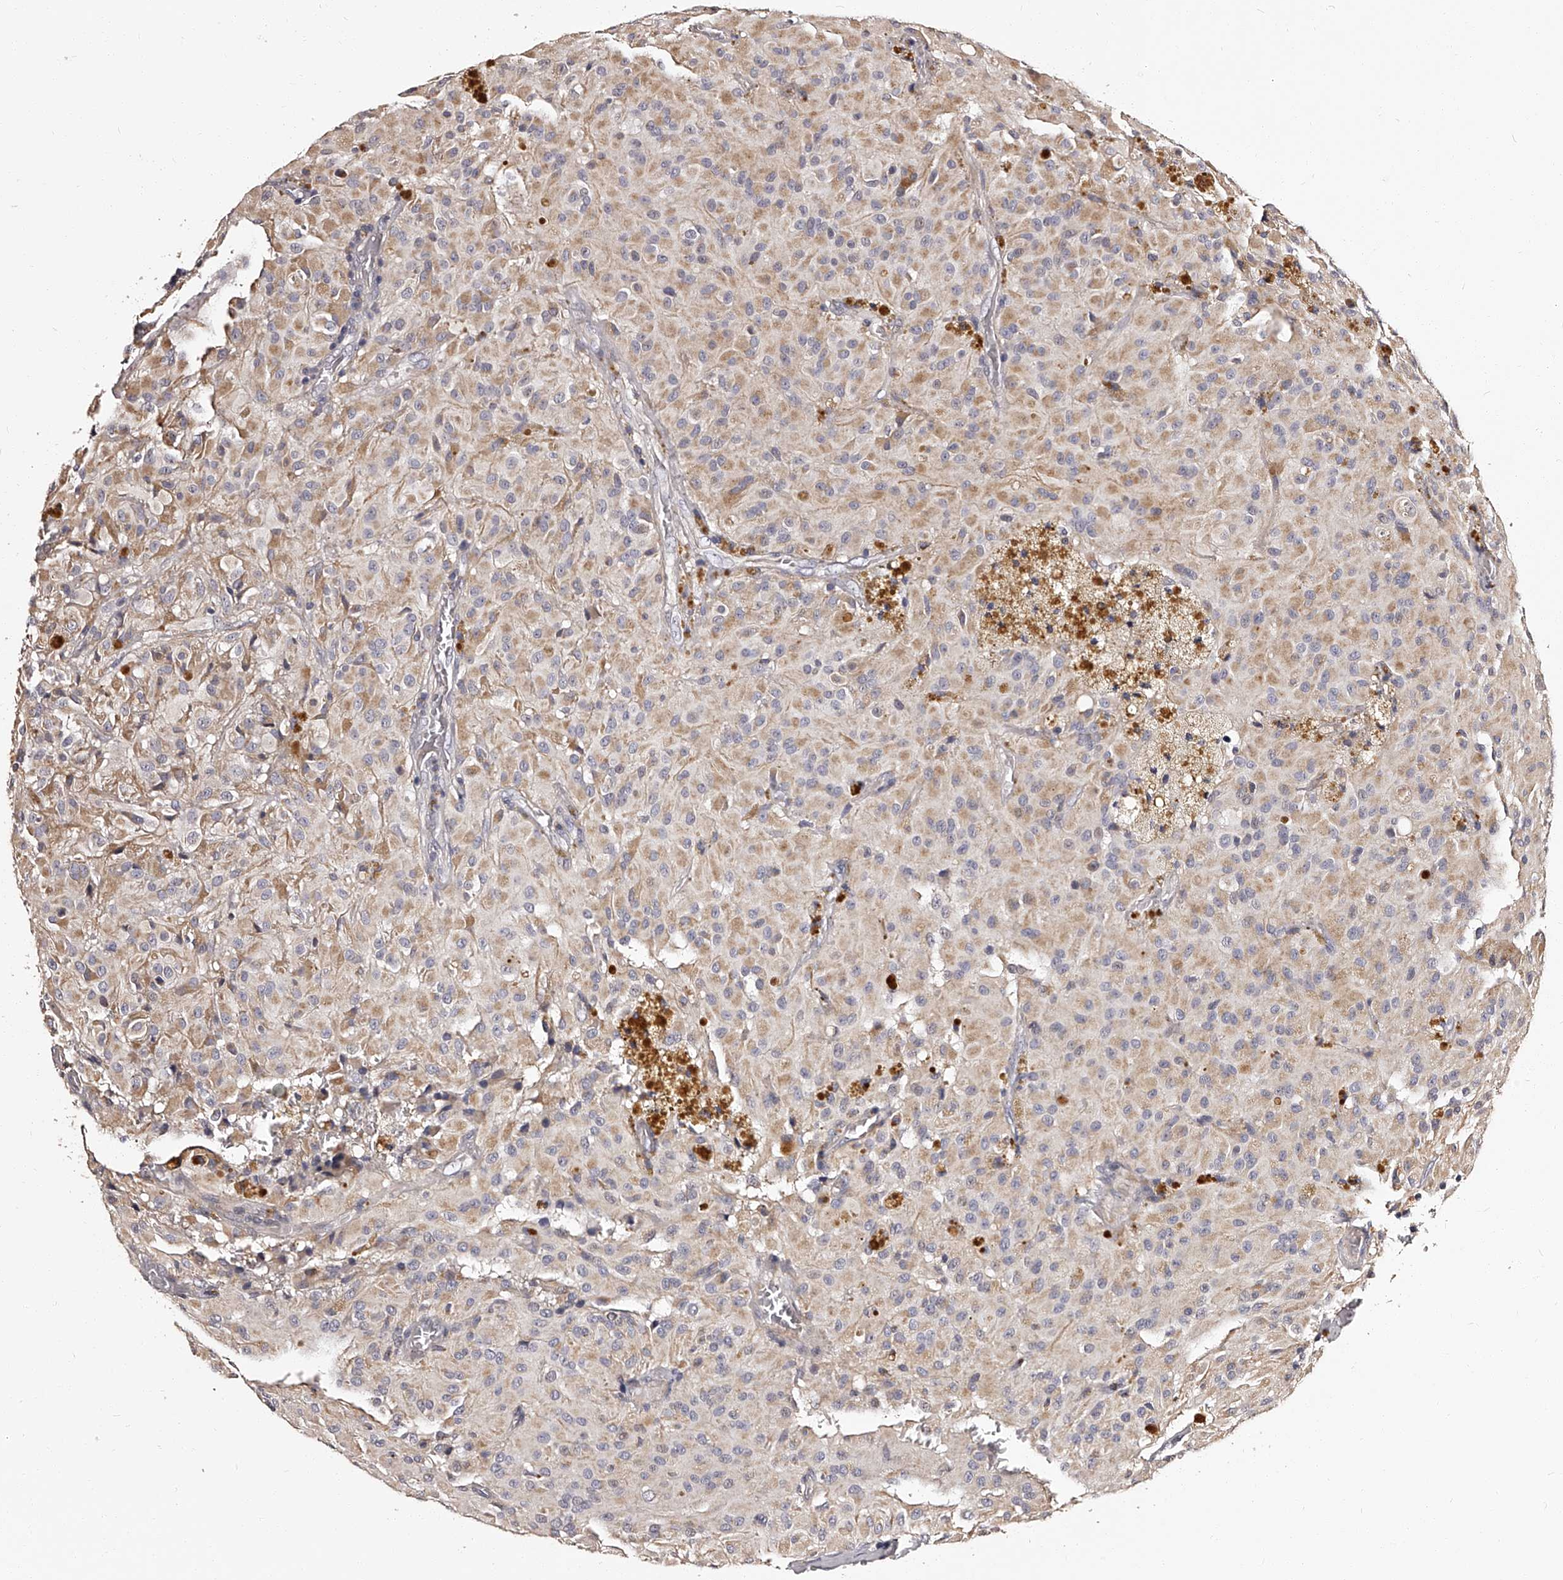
{"staining": {"intensity": "weak", "quantity": "<25%", "location": "cytoplasmic/membranous"}, "tissue": "glioma", "cell_type": "Tumor cells", "image_type": "cancer", "snomed": [{"axis": "morphology", "description": "Glioma, malignant, High grade"}, {"axis": "topography", "description": "Brain"}], "caption": "IHC image of neoplastic tissue: human glioma stained with DAB (3,3'-diaminobenzidine) exhibits no significant protein staining in tumor cells.", "gene": "RSC1A1", "patient": {"sex": "female", "age": 59}}